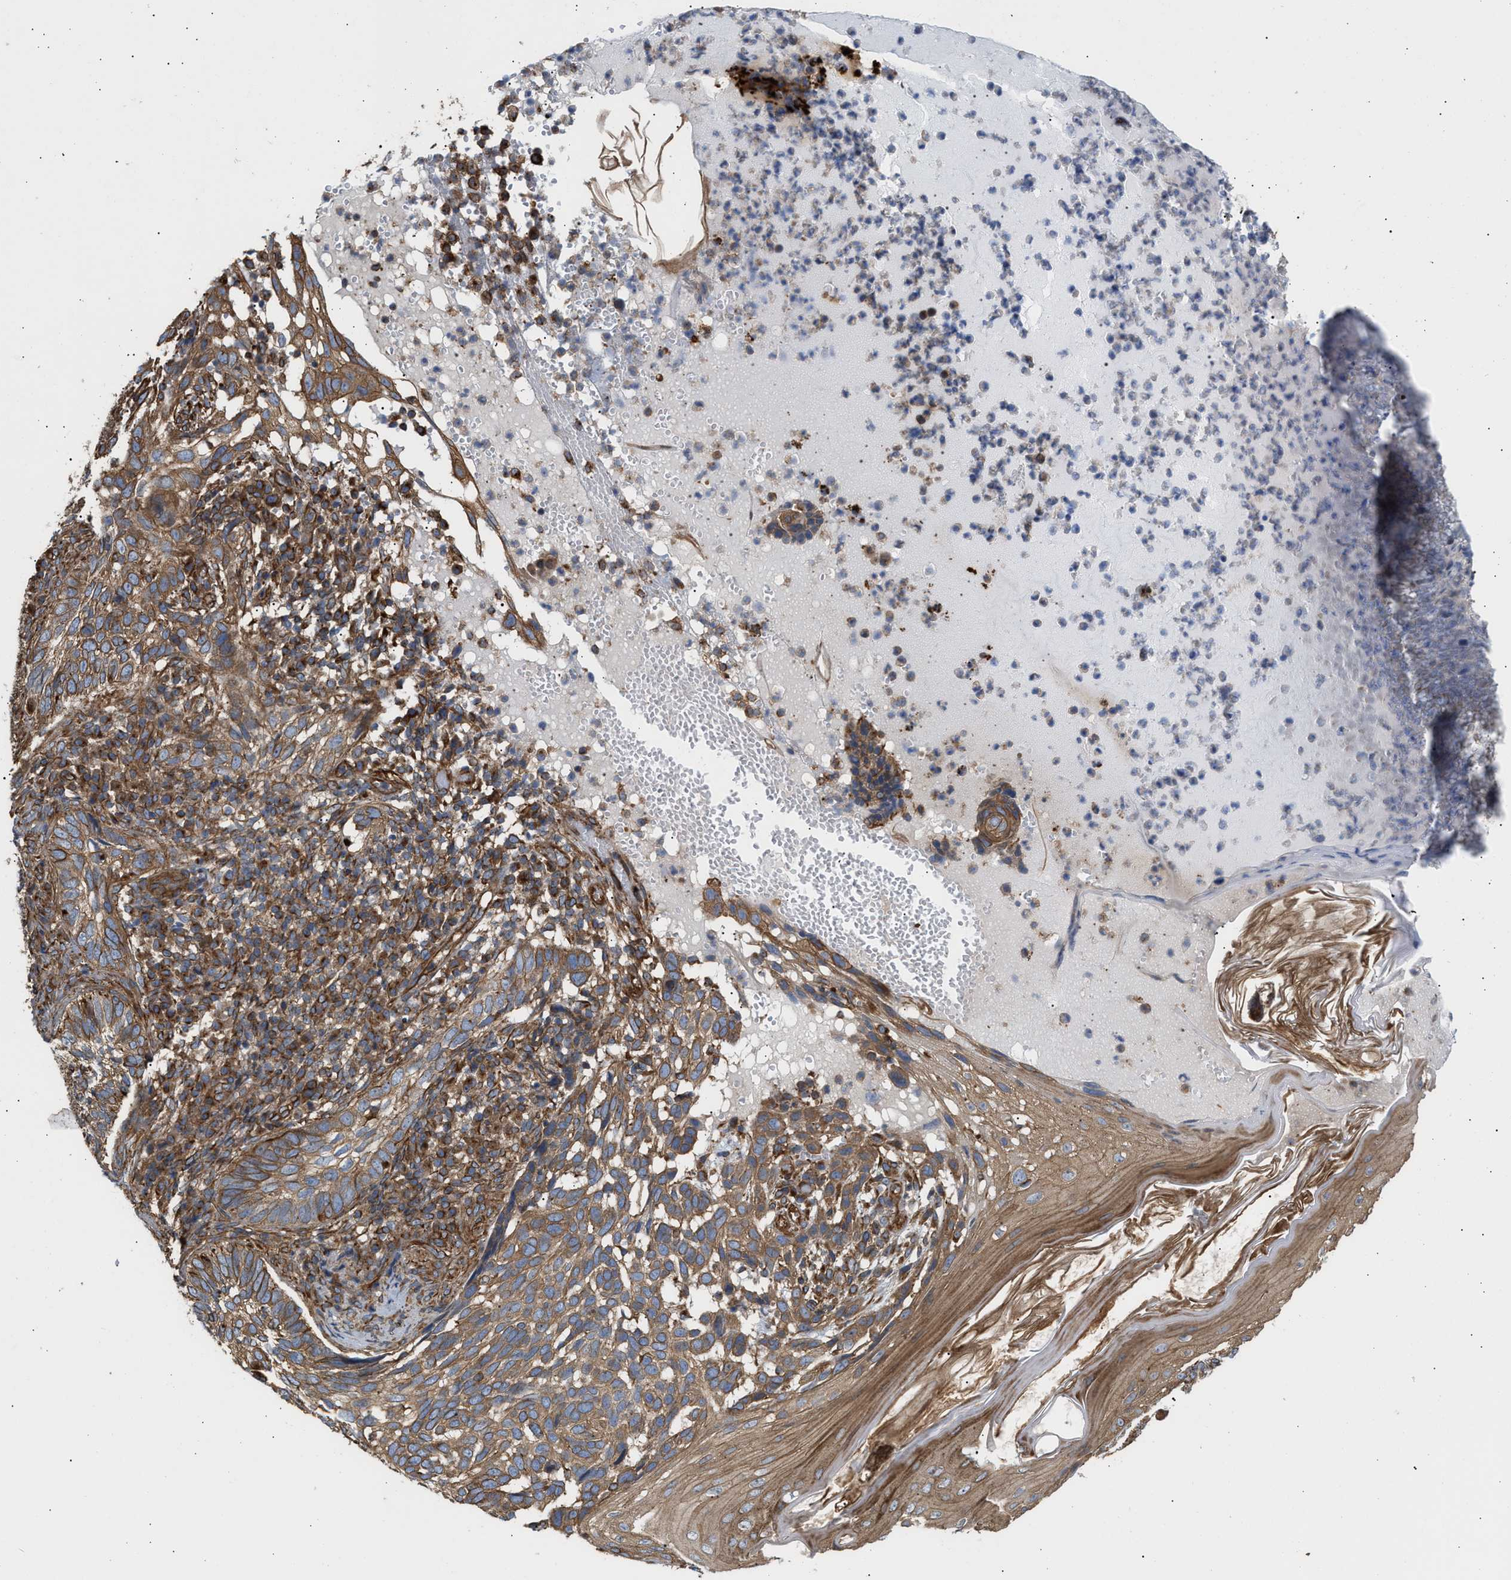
{"staining": {"intensity": "moderate", "quantity": ">75%", "location": "cytoplasmic/membranous"}, "tissue": "skin cancer", "cell_type": "Tumor cells", "image_type": "cancer", "snomed": [{"axis": "morphology", "description": "Basal cell carcinoma"}, {"axis": "topography", "description": "Skin"}], "caption": "IHC of human skin cancer exhibits medium levels of moderate cytoplasmic/membranous expression in approximately >75% of tumor cells. (IHC, brightfield microscopy, high magnification).", "gene": "EPS15L1", "patient": {"sex": "female", "age": 89}}